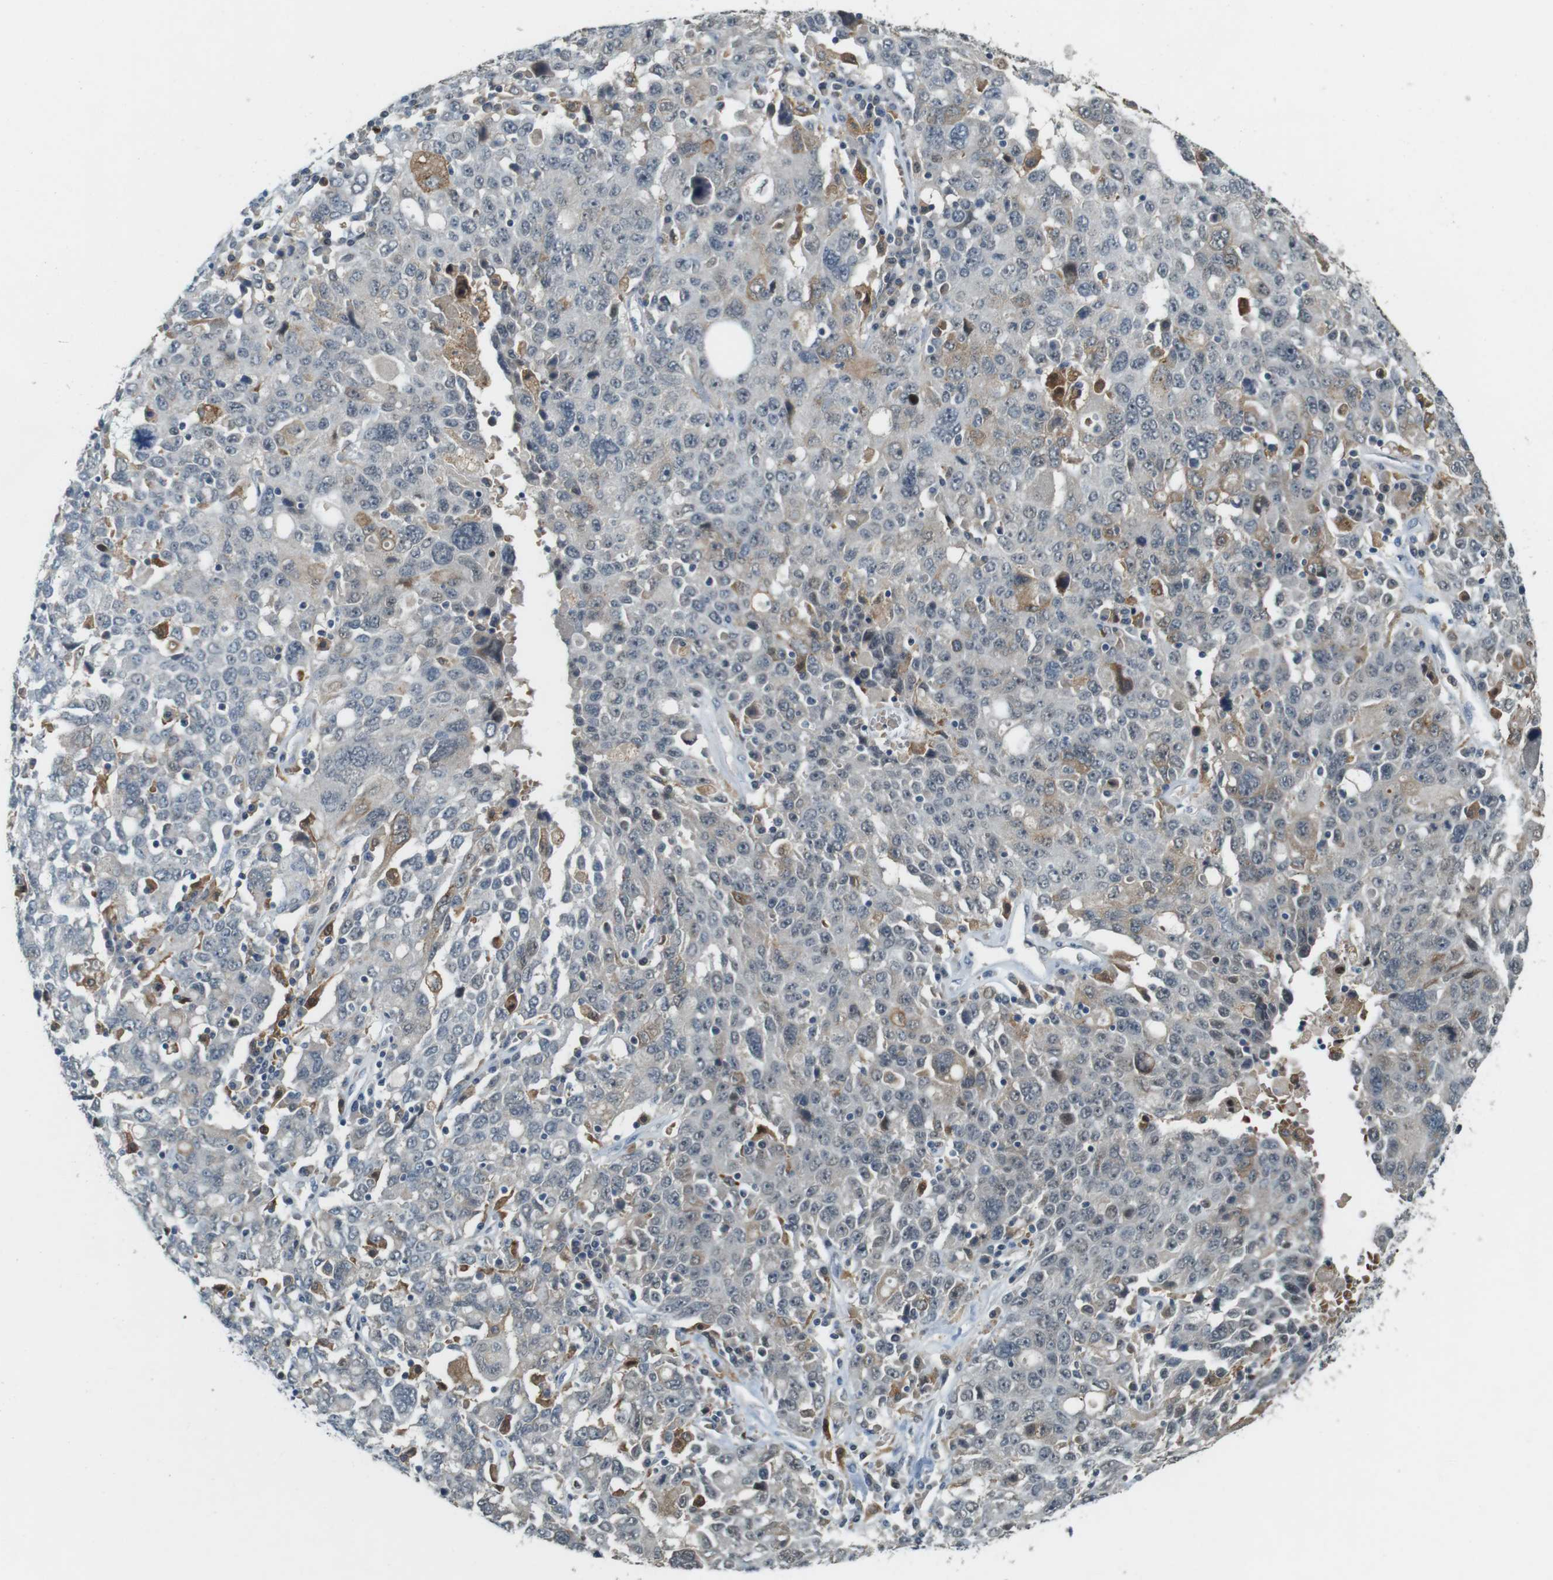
{"staining": {"intensity": "negative", "quantity": "none", "location": "none"}, "tissue": "ovarian cancer", "cell_type": "Tumor cells", "image_type": "cancer", "snomed": [{"axis": "morphology", "description": "Carcinoma, endometroid"}, {"axis": "topography", "description": "Ovary"}], "caption": "A micrograph of human ovarian cancer (endometroid carcinoma) is negative for staining in tumor cells.", "gene": "CDK14", "patient": {"sex": "female", "age": 62}}